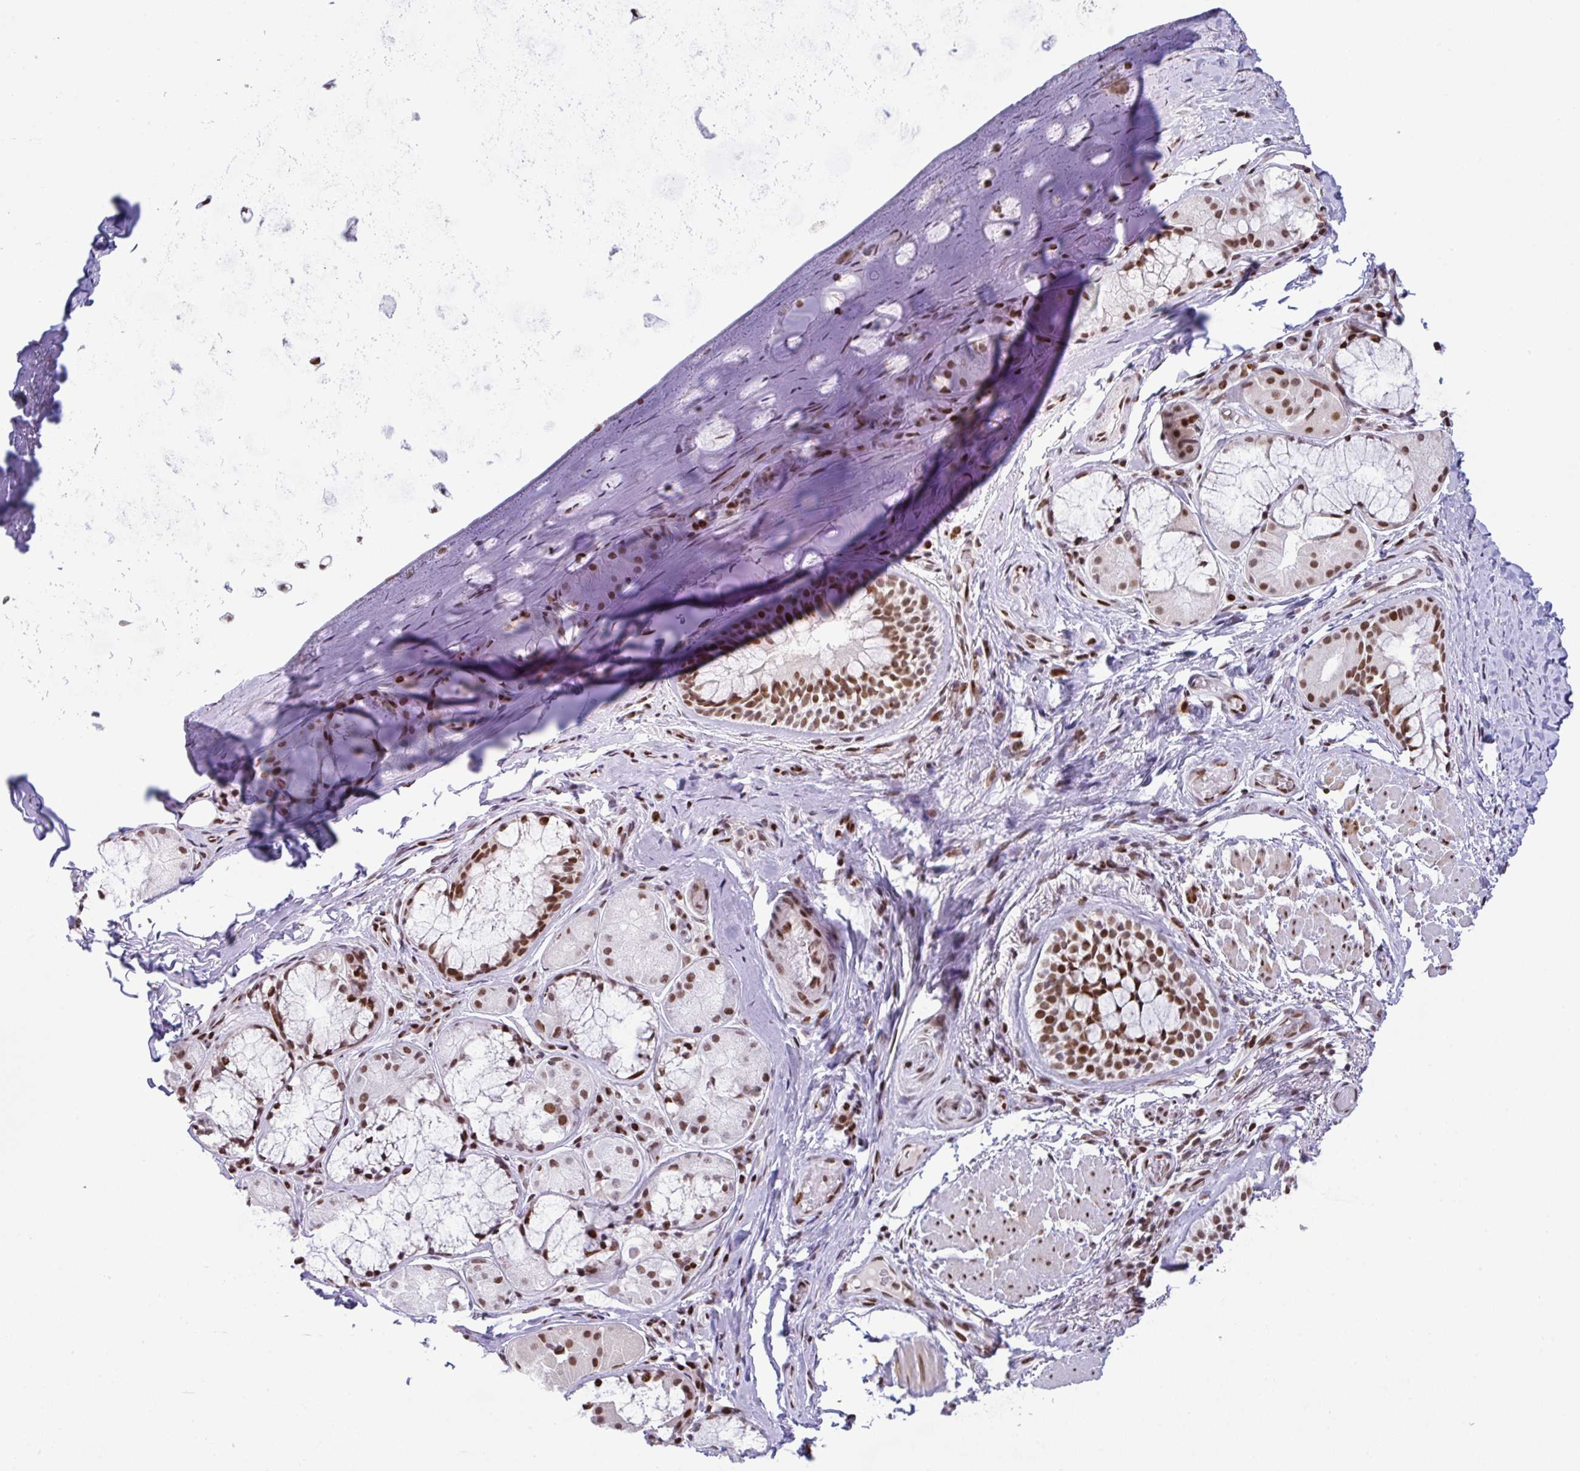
{"staining": {"intensity": "moderate", "quantity": "25%-75%", "location": "nuclear"}, "tissue": "soft tissue", "cell_type": "Chondrocytes", "image_type": "normal", "snomed": [{"axis": "morphology", "description": "Normal tissue, NOS"}, {"axis": "topography", "description": "Cartilage tissue"}, {"axis": "topography", "description": "Bronchus"}], "caption": "Immunohistochemistry of normal human soft tissue displays medium levels of moderate nuclear staining in about 25%-75% of chondrocytes.", "gene": "CLP1", "patient": {"sex": "male", "age": 64}}